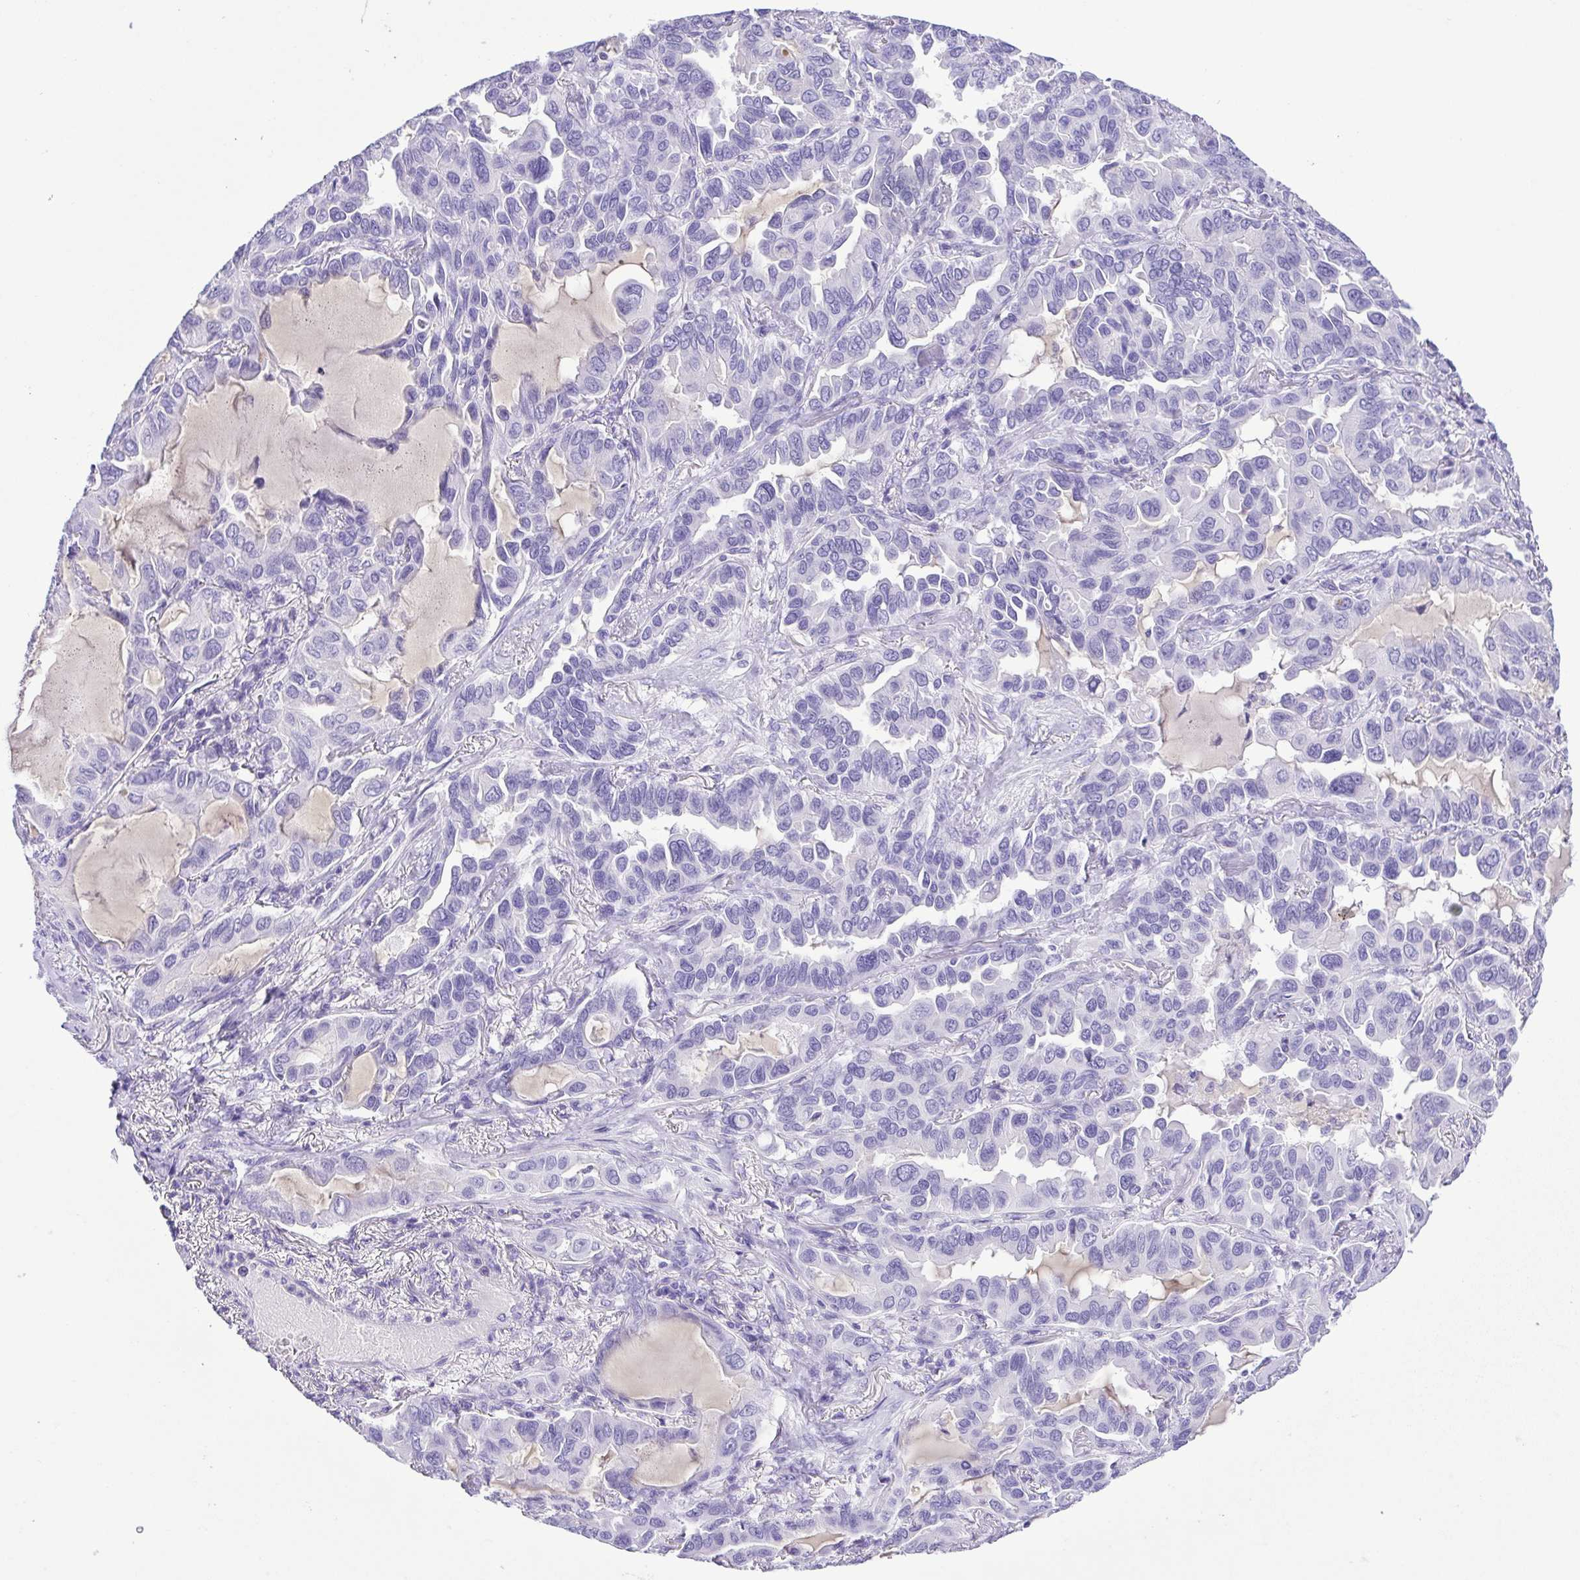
{"staining": {"intensity": "negative", "quantity": "none", "location": "none"}, "tissue": "lung cancer", "cell_type": "Tumor cells", "image_type": "cancer", "snomed": [{"axis": "morphology", "description": "Adenocarcinoma, NOS"}, {"axis": "topography", "description": "Lung"}], "caption": "Immunohistochemical staining of lung adenocarcinoma exhibits no significant expression in tumor cells.", "gene": "OVGP1", "patient": {"sex": "male", "age": 64}}